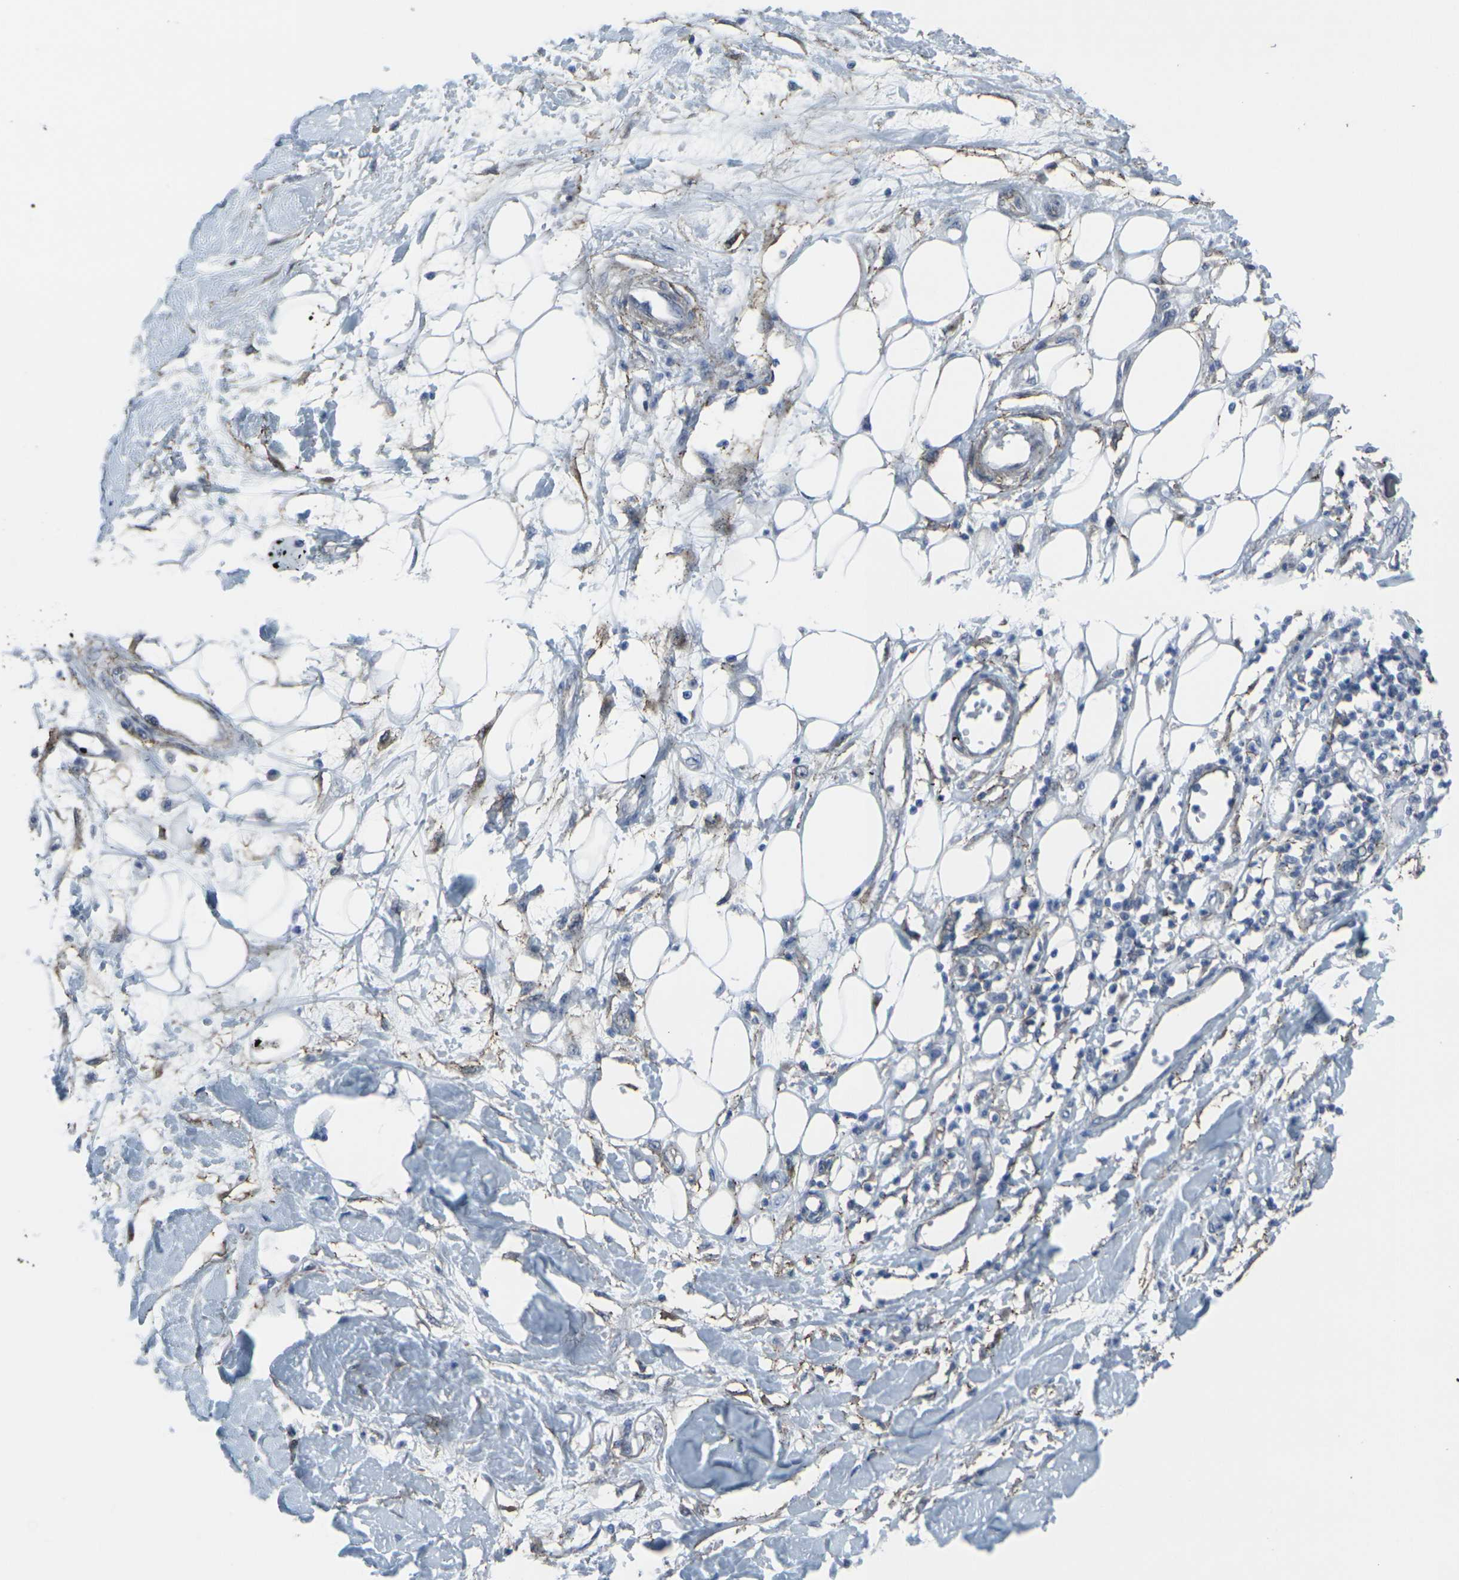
{"staining": {"intensity": "negative", "quantity": "none", "location": "none"}, "tissue": "adipose tissue", "cell_type": "Adipocytes", "image_type": "normal", "snomed": [{"axis": "morphology", "description": "Normal tissue, NOS"}, {"axis": "morphology", "description": "Squamous cell carcinoma, NOS"}, {"axis": "topography", "description": "Skin"}, {"axis": "topography", "description": "Peripheral nerve tissue"}], "caption": "Immunohistochemistry (IHC) image of benign human adipose tissue stained for a protein (brown), which displays no positivity in adipocytes.", "gene": "CDH11", "patient": {"sex": "male", "age": 83}}